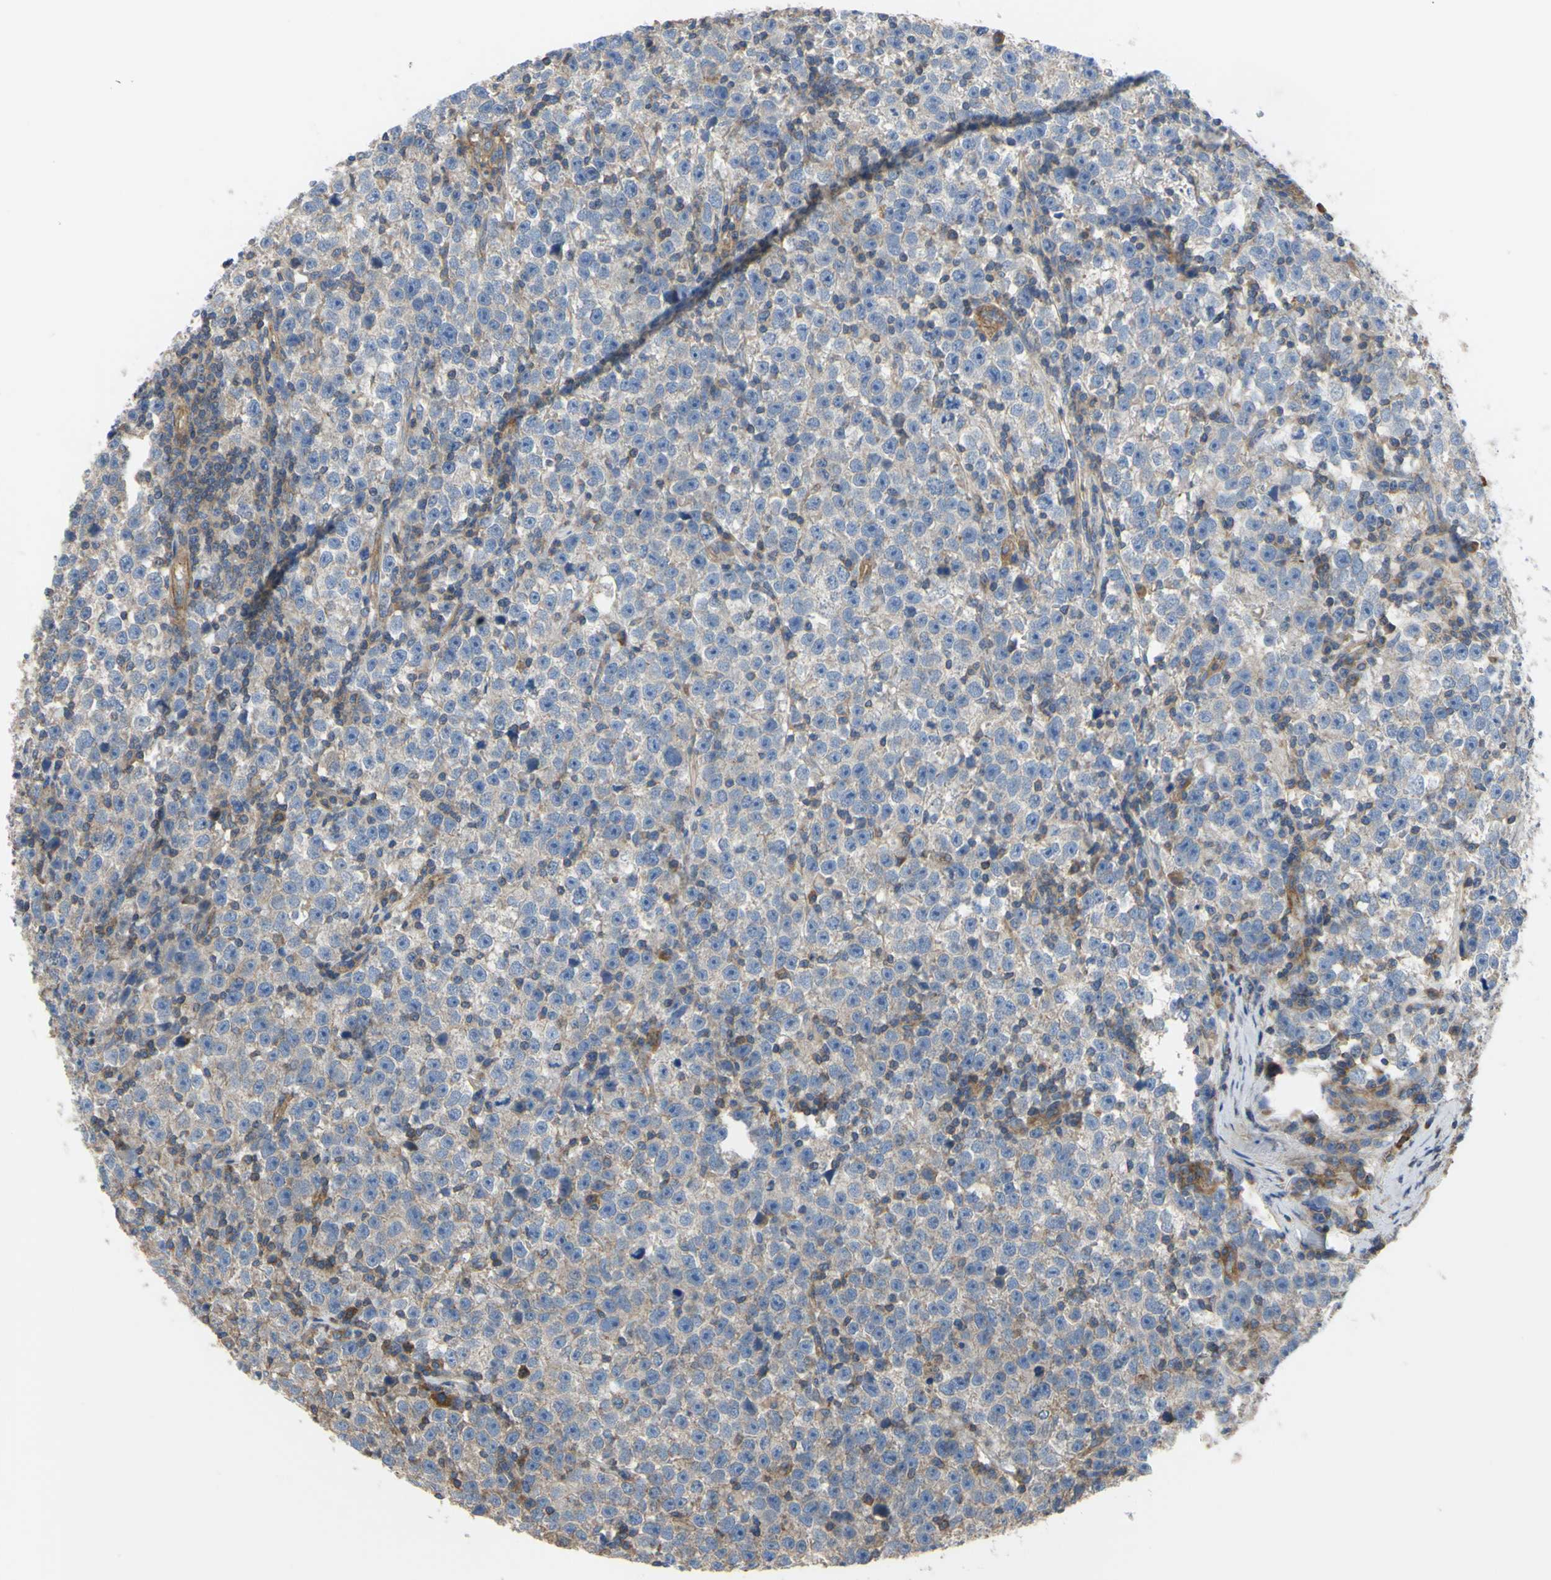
{"staining": {"intensity": "negative", "quantity": "none", "location": "none"}, "tissue": "testis cancer", "cell_type": "Tumor cells", "image_type": "cancer", "snomed": [{"axis": "morphology", "description": "Seminoma, NOS"}, {"axis": "topography", "description": "Testis"}], "caption": "A micrograph of testis cancer stained for a protein shows no brown staining in tumor cells.", "gene": "BECN1", "patient": {"sex": "male", "age": 43}}